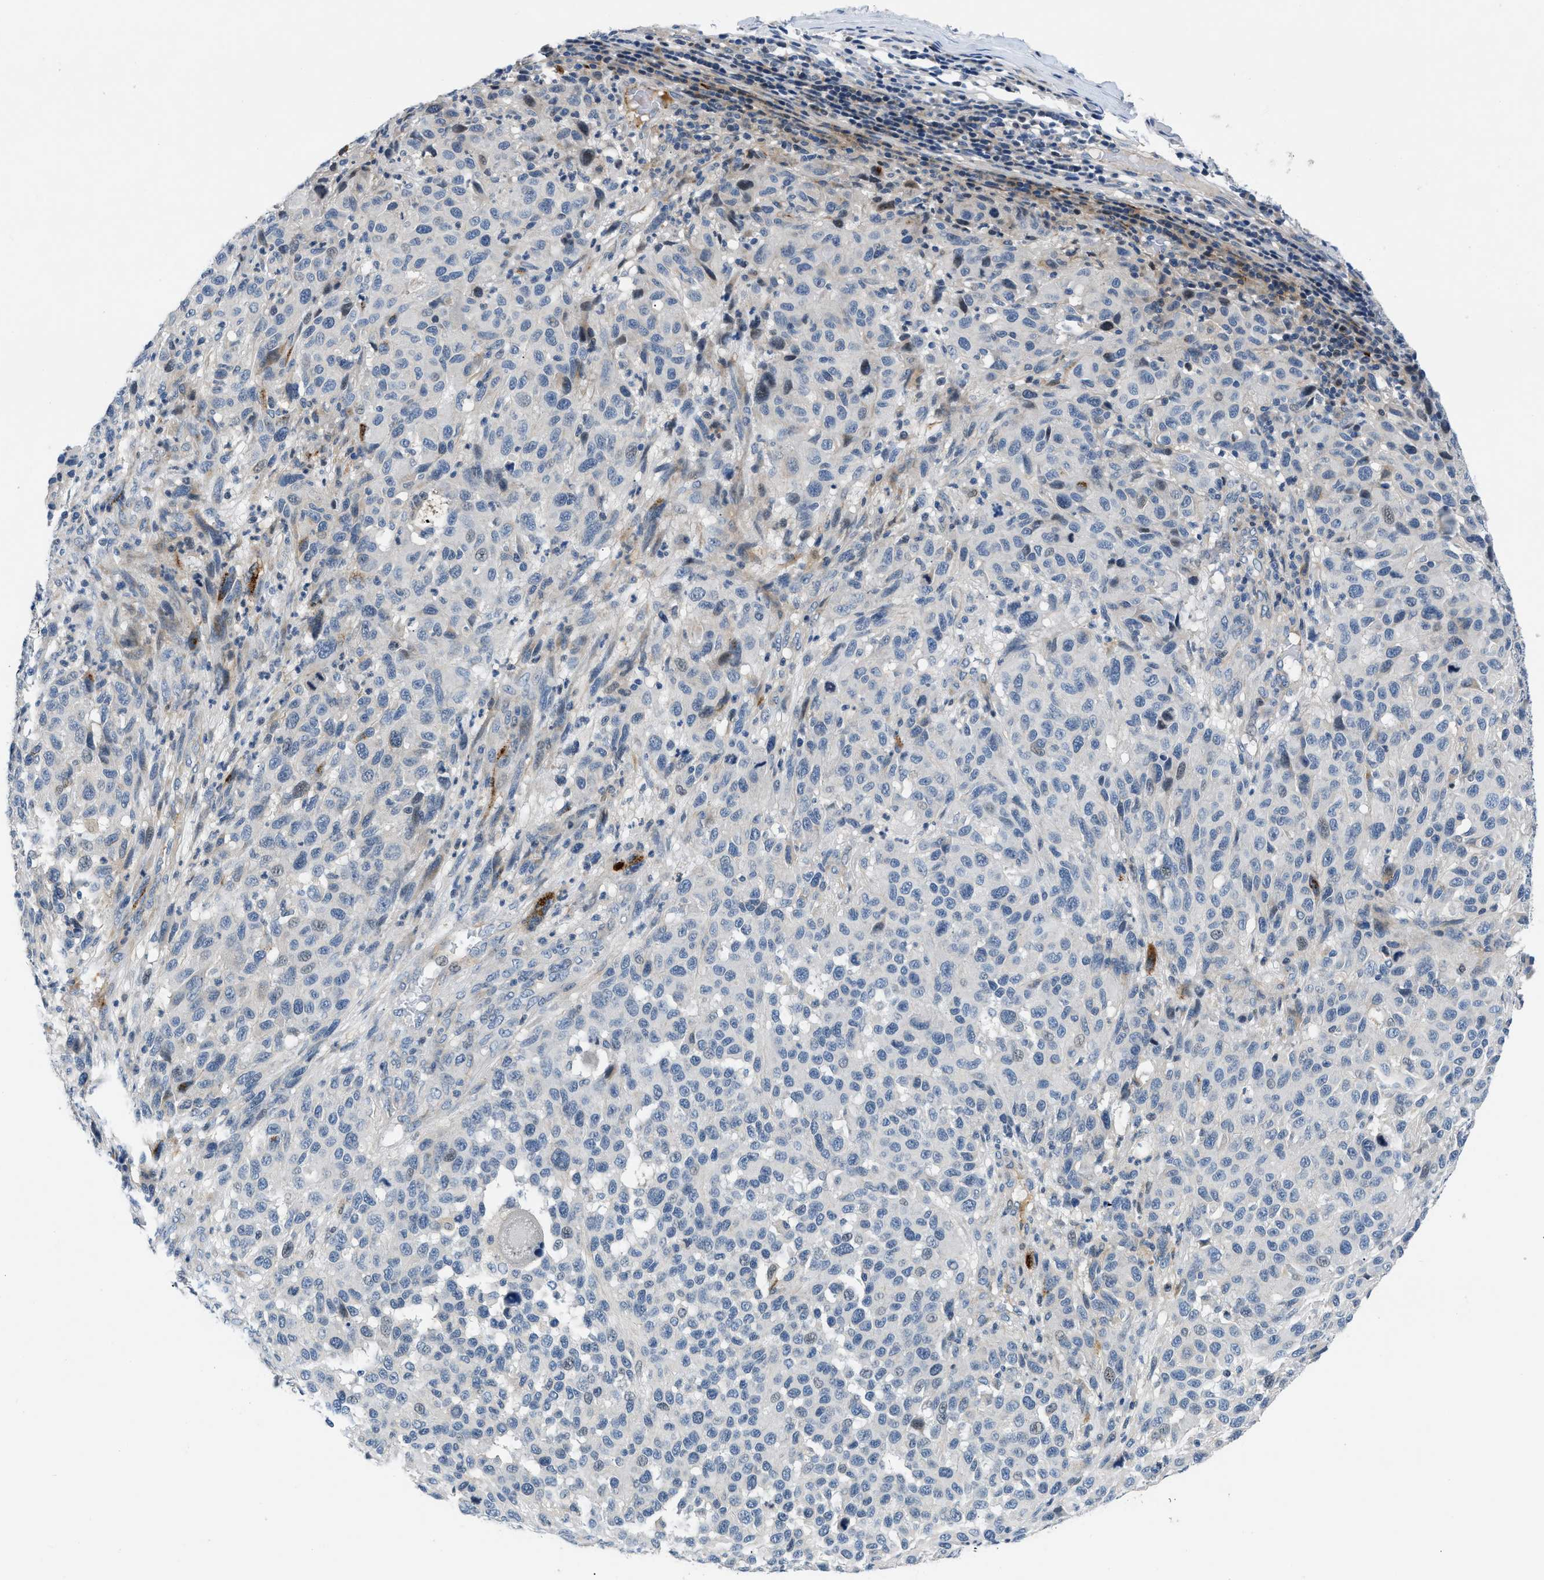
{"staining": {"intensity": "weak", "quantity": "<25%", "location": "nuclear"}, "tissue": "melanoma", "cell_type": "Tumor cells", "image_type": "cancer", "snomed": [{"axis": "morphology", "description": "Malignant melanoma, Metastatic site"}, {"axis": "topography", "description": "Lymph node"}], "caption": "This is a histopathology image of immunohistochemistry staining of melanoma, which shows no expression in tumor cells. (DAB immunohistochemistry, high magnification).", "gene": "FDCSP", "patient": {"sex": "male", "age": 61}}